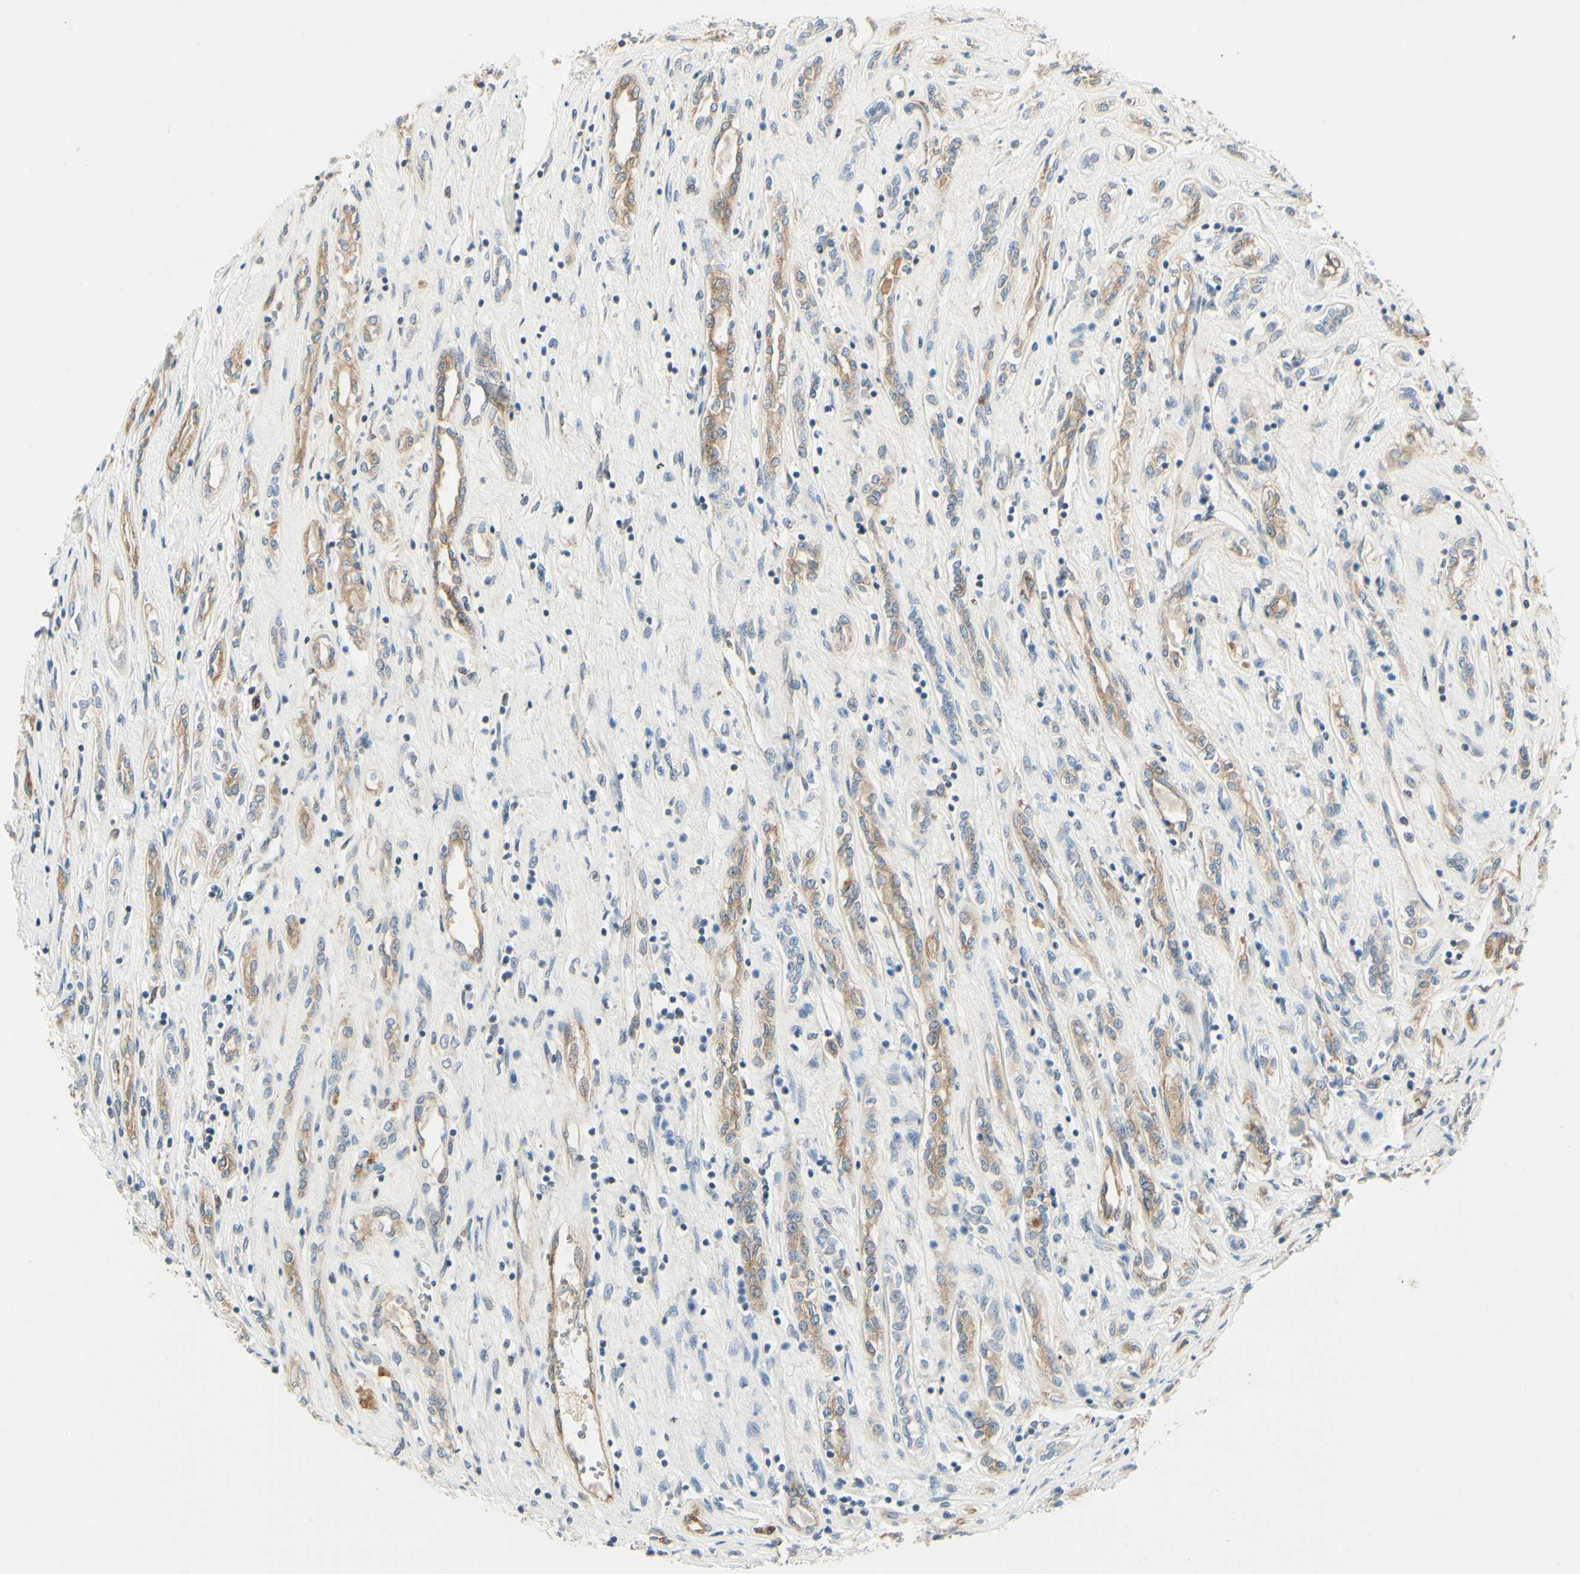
{"staining": {"intensity": "weak", "quantity": "<25%", "location": "cytoplasmic/membranous"}, "tissue": "renal cancer", "cell_type": "Tumor cells", "image_type": "cancer", "snomed": [{"axis": "morphology", "description": "Adenocarcinoma, NOS"}, {"axis": "topography", "description": "Kidney"}], "caption": "The image exhibits no staining of tumor cells in adenocarcinoma (renal).", "gene": "IGDCC4", "patient": {"sex": "female", "age": 70}}